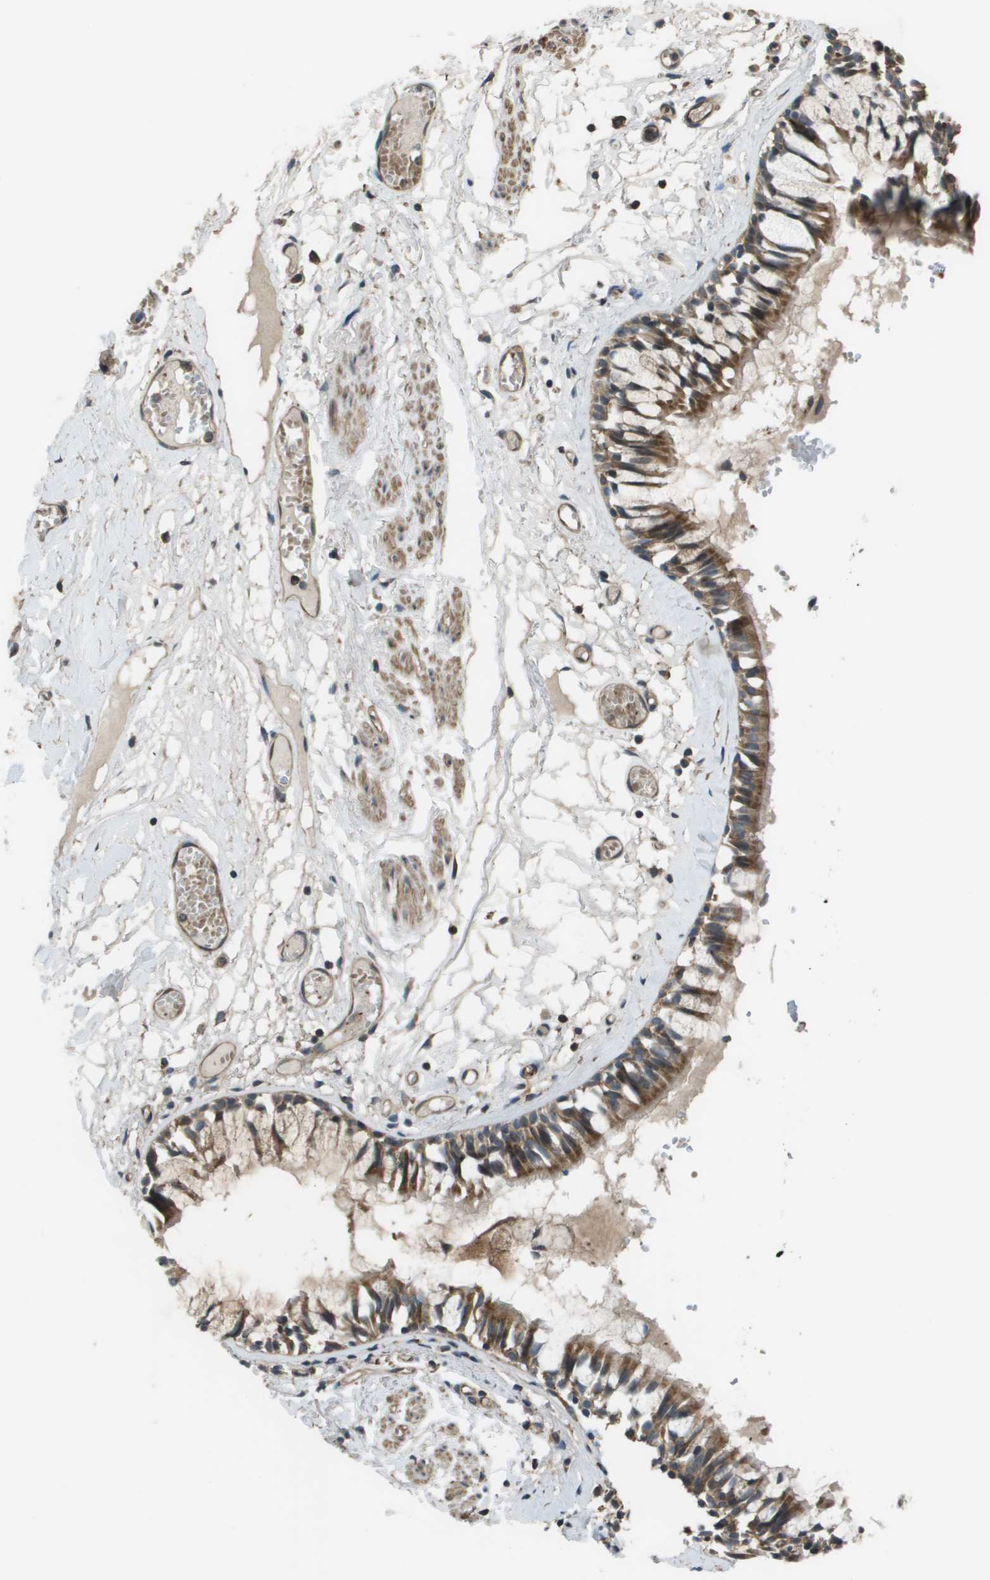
{"staining": {"intensity": "strong", "quantity": ">75%", "location": "cytoplasmic/membranous"}, "tissue": "bronchus", "cell_type": "Respiratory epithelial cells", "image_type": "normal", "snomed": [{"axis": "morphology", "description": "Normal tissue, NOS"}, {"axis": "morphology", "description": "Inflammation, NOS"}, {"axis": "topography", "description": "Cartilage tissue"}, {"axis": "topography", "description": "Lung"}], "caption": "Human bronchus stained with a protein marker reveals strong staining in respiratory epithelial cells.", "gene": "PLPBP", "patient": {"sex": "male", "age": 71}}